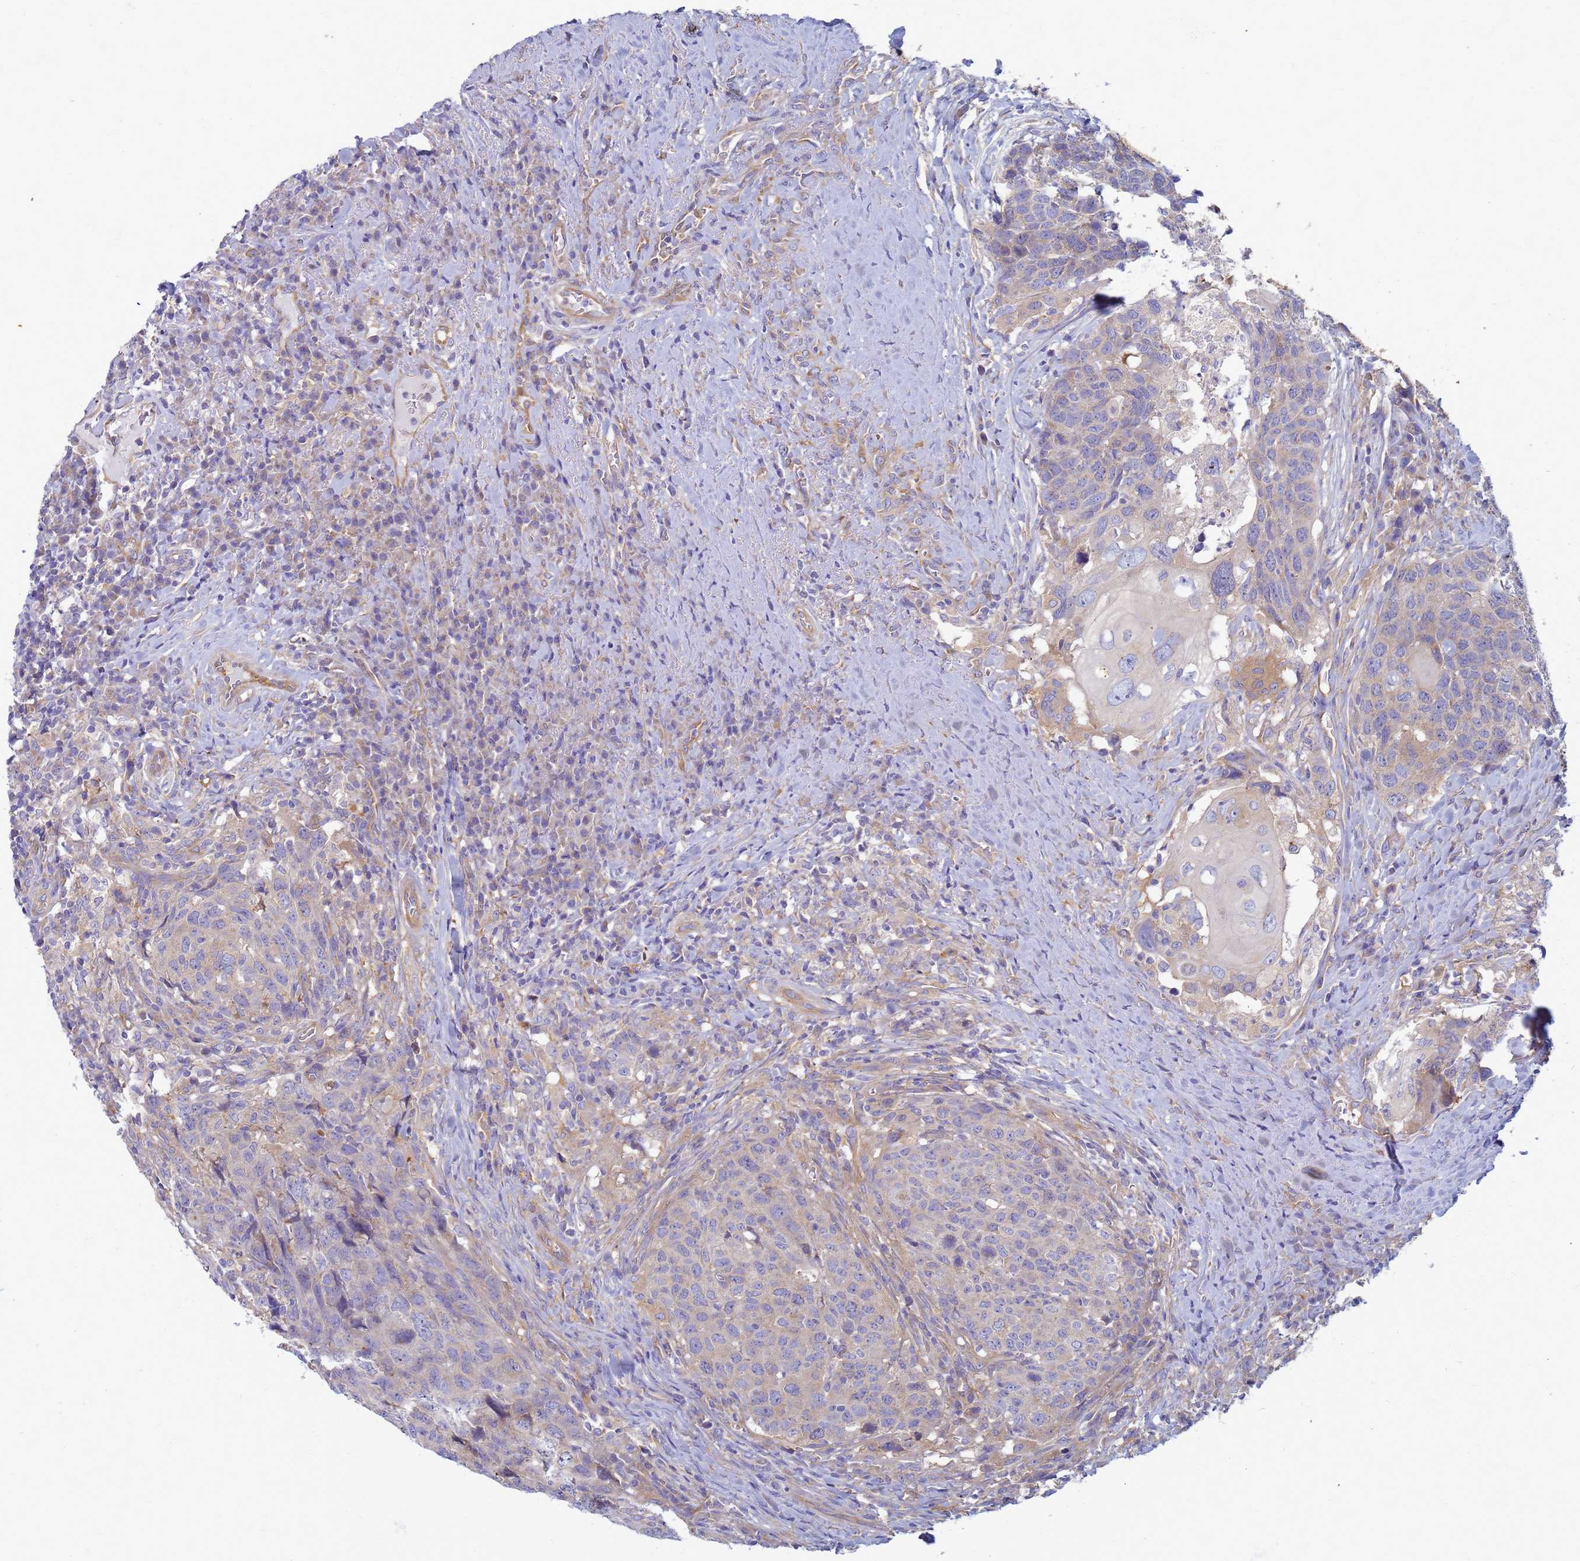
{"staining": {"intensity": "weak", "quantity": "<25%", "location": "cytoplasmic/membranous"}, "tissue": "head and neck cancer", "cell_type": "Tumor cells", "image_type": "cancer", "snomed": [{"axis": "morphology", "description": "Squamous cell carcinoma, NOS"}, {"axis": "topography", "description": "Head-Neck"}], "caption": "The image shows no staining of tumor cells in head and neck cancer (squamous cell carcinoma).", "gene": "EEA1", "patient": {"sex": "male", "age": 66}}